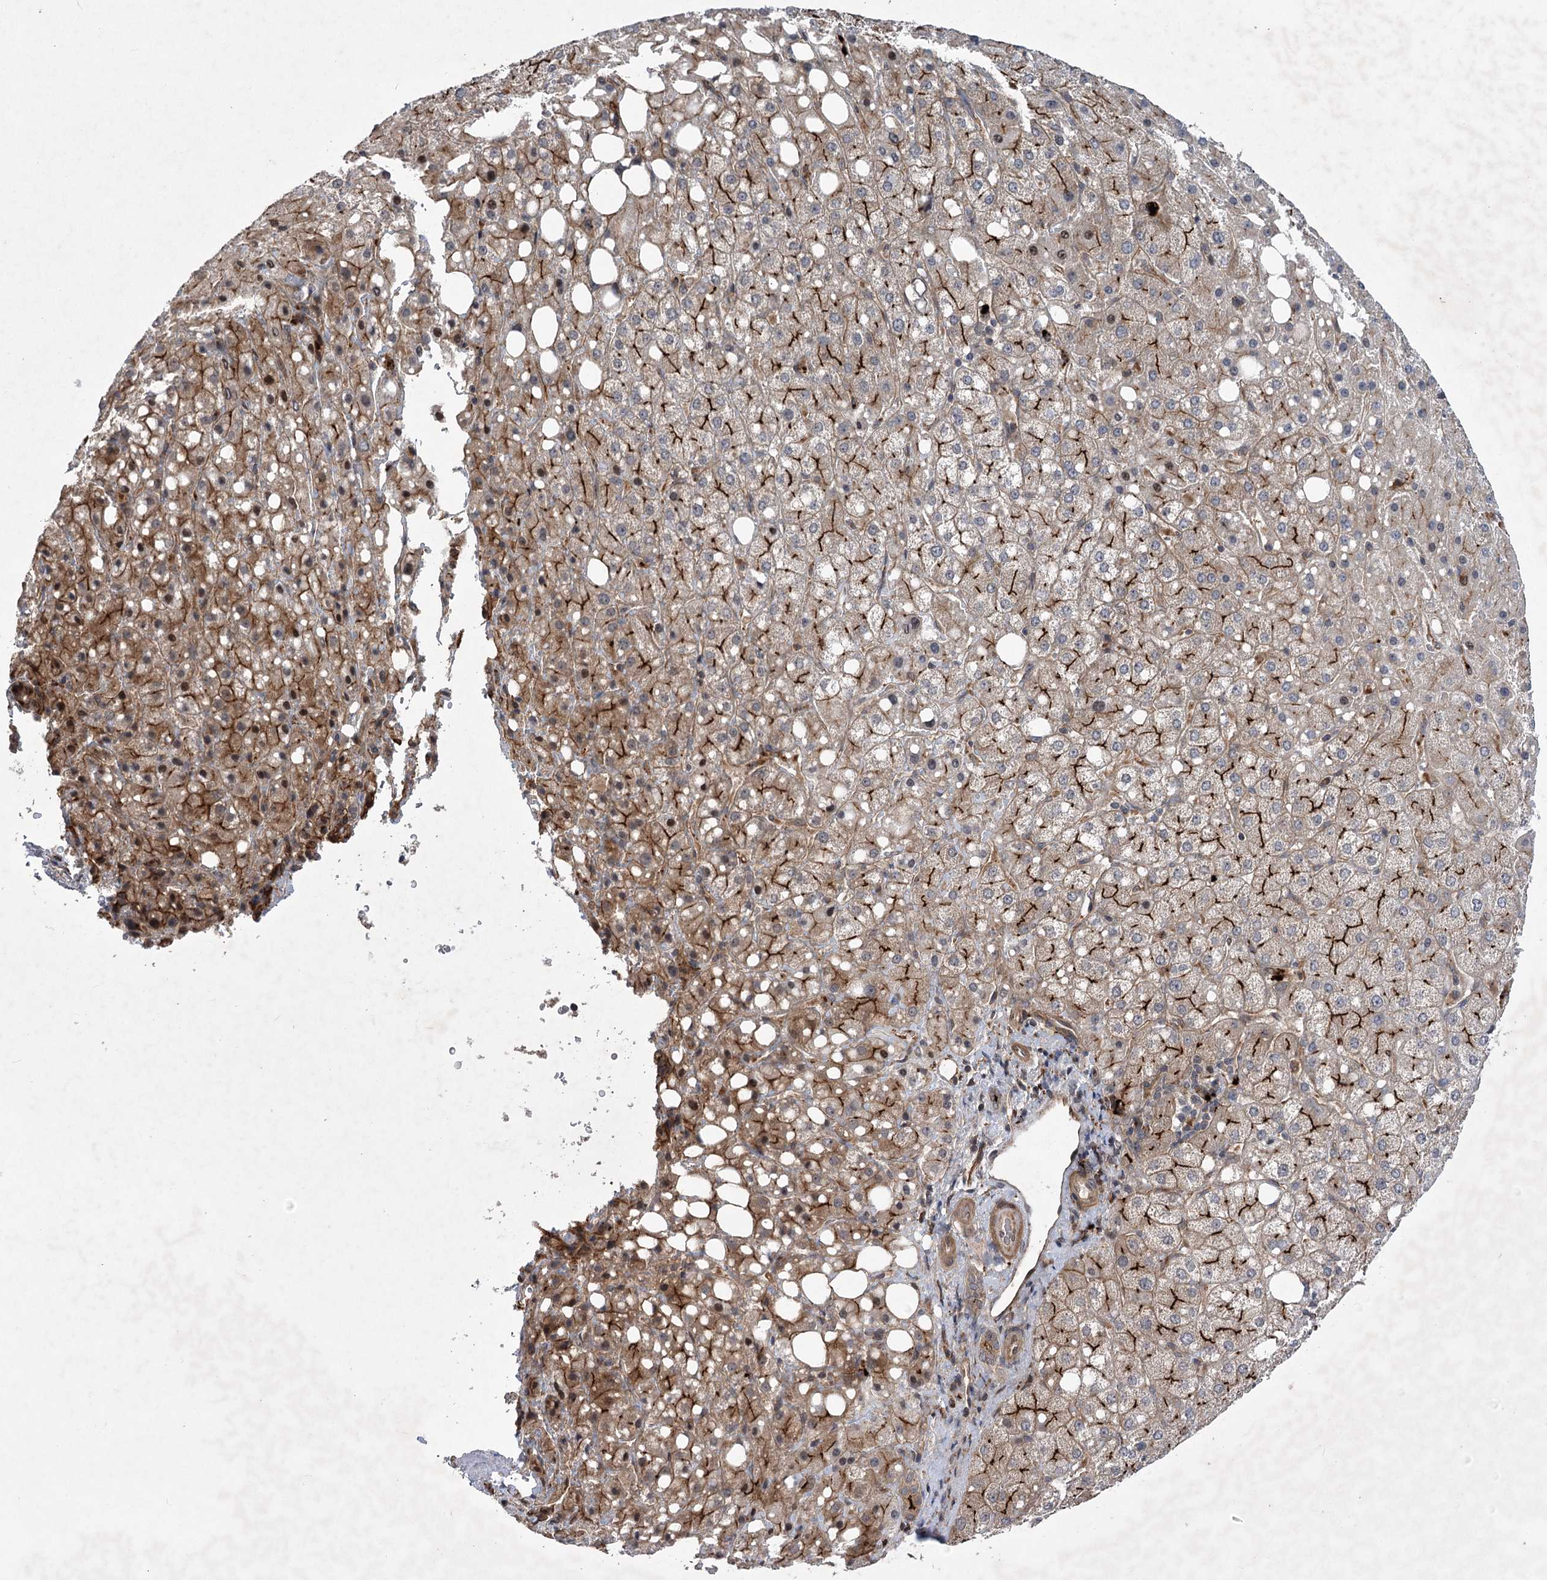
{"staining": {"intensity": "strong", "quantity": "25%-75%", "location": "cytoplasmic/membranous"}, "tissue": "liver cancer", "cell_type": "Tumor cells", "image_type": "cancer", "snomed": [{"axis": "morphology", "description": "Carcinoma, Hepatocellular, NOS"}, {"axis": "topography", "description": "Liver"}], "caption": "Protein staining by IHC reveals strong cytoplasmic/membranous staining in about 25%-75% of tumor cells in liver hepatocellular carcinoma.", "gene": "METTL24", "patient": {"sex": "male", "age": 80}}